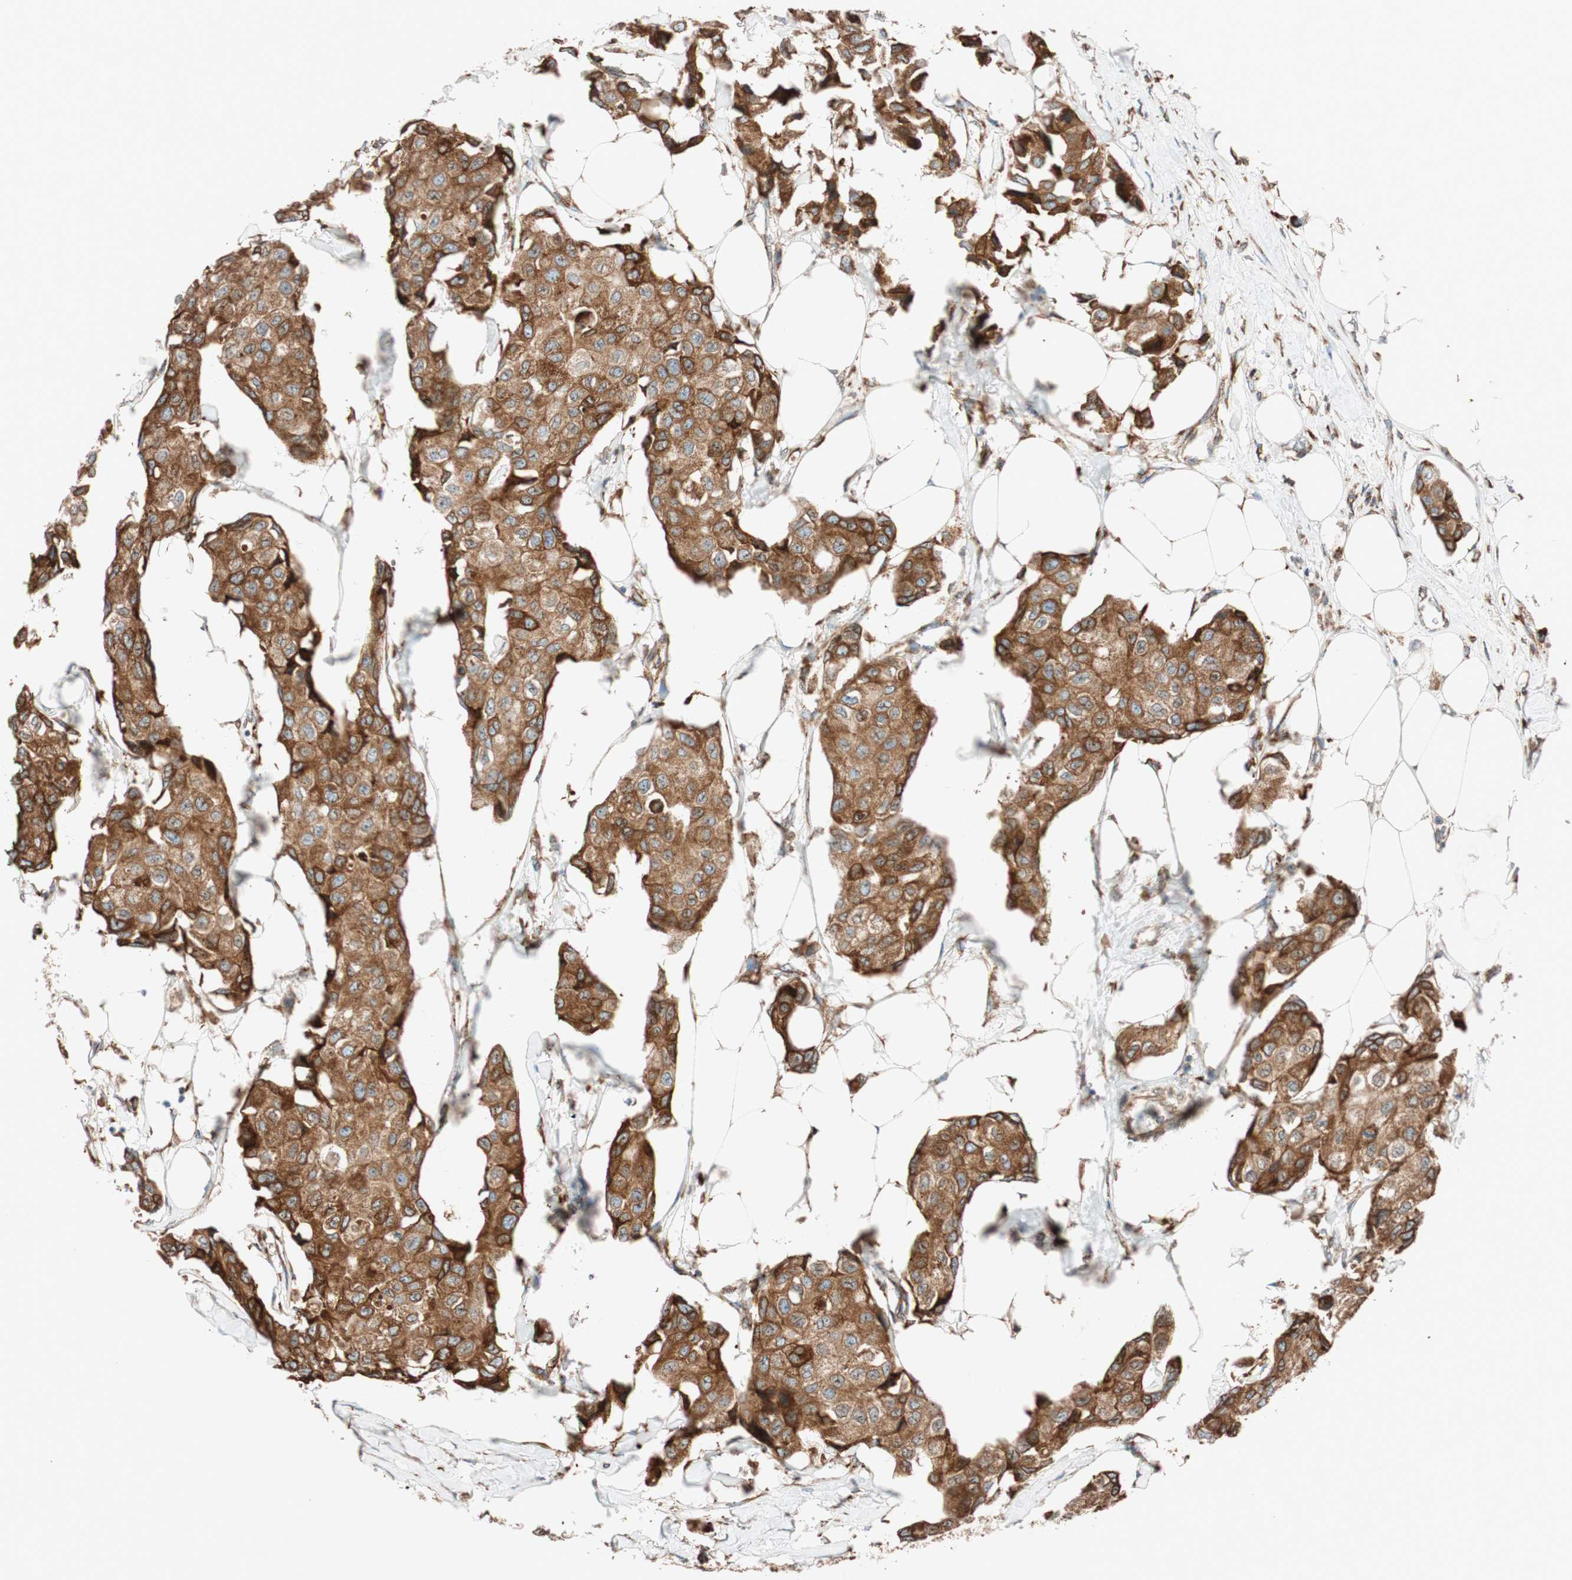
{"staining": {"intensity": "strong", "quantity": ">75%", "location": "cytoplasmic/membranous"}, "tissue": "breast cancer", "cell_type": "Tumor cells", "image_type": "cancer", "snomed": [{"axis": "morphology", "description": "Duct carcinoma"}, {"axis": "topography", "description": "Breast"}], "caption": "Immunohistochemistry (IHC) staining of intraductal carcinoma (breast), which displays high levels of strong cytoplasmic/membranous staining in approximately >75% of tumor cells indicating strong cytoplasmic/membranous protein staining. The staining was performed using DAB (3,3'-diaminobenzidine) (brown) for protein detection and nuclei were counterstained in hematoxylin (blue).", "gene": "PRKCSH", "patient": {"sex": "female", "age": 80}}